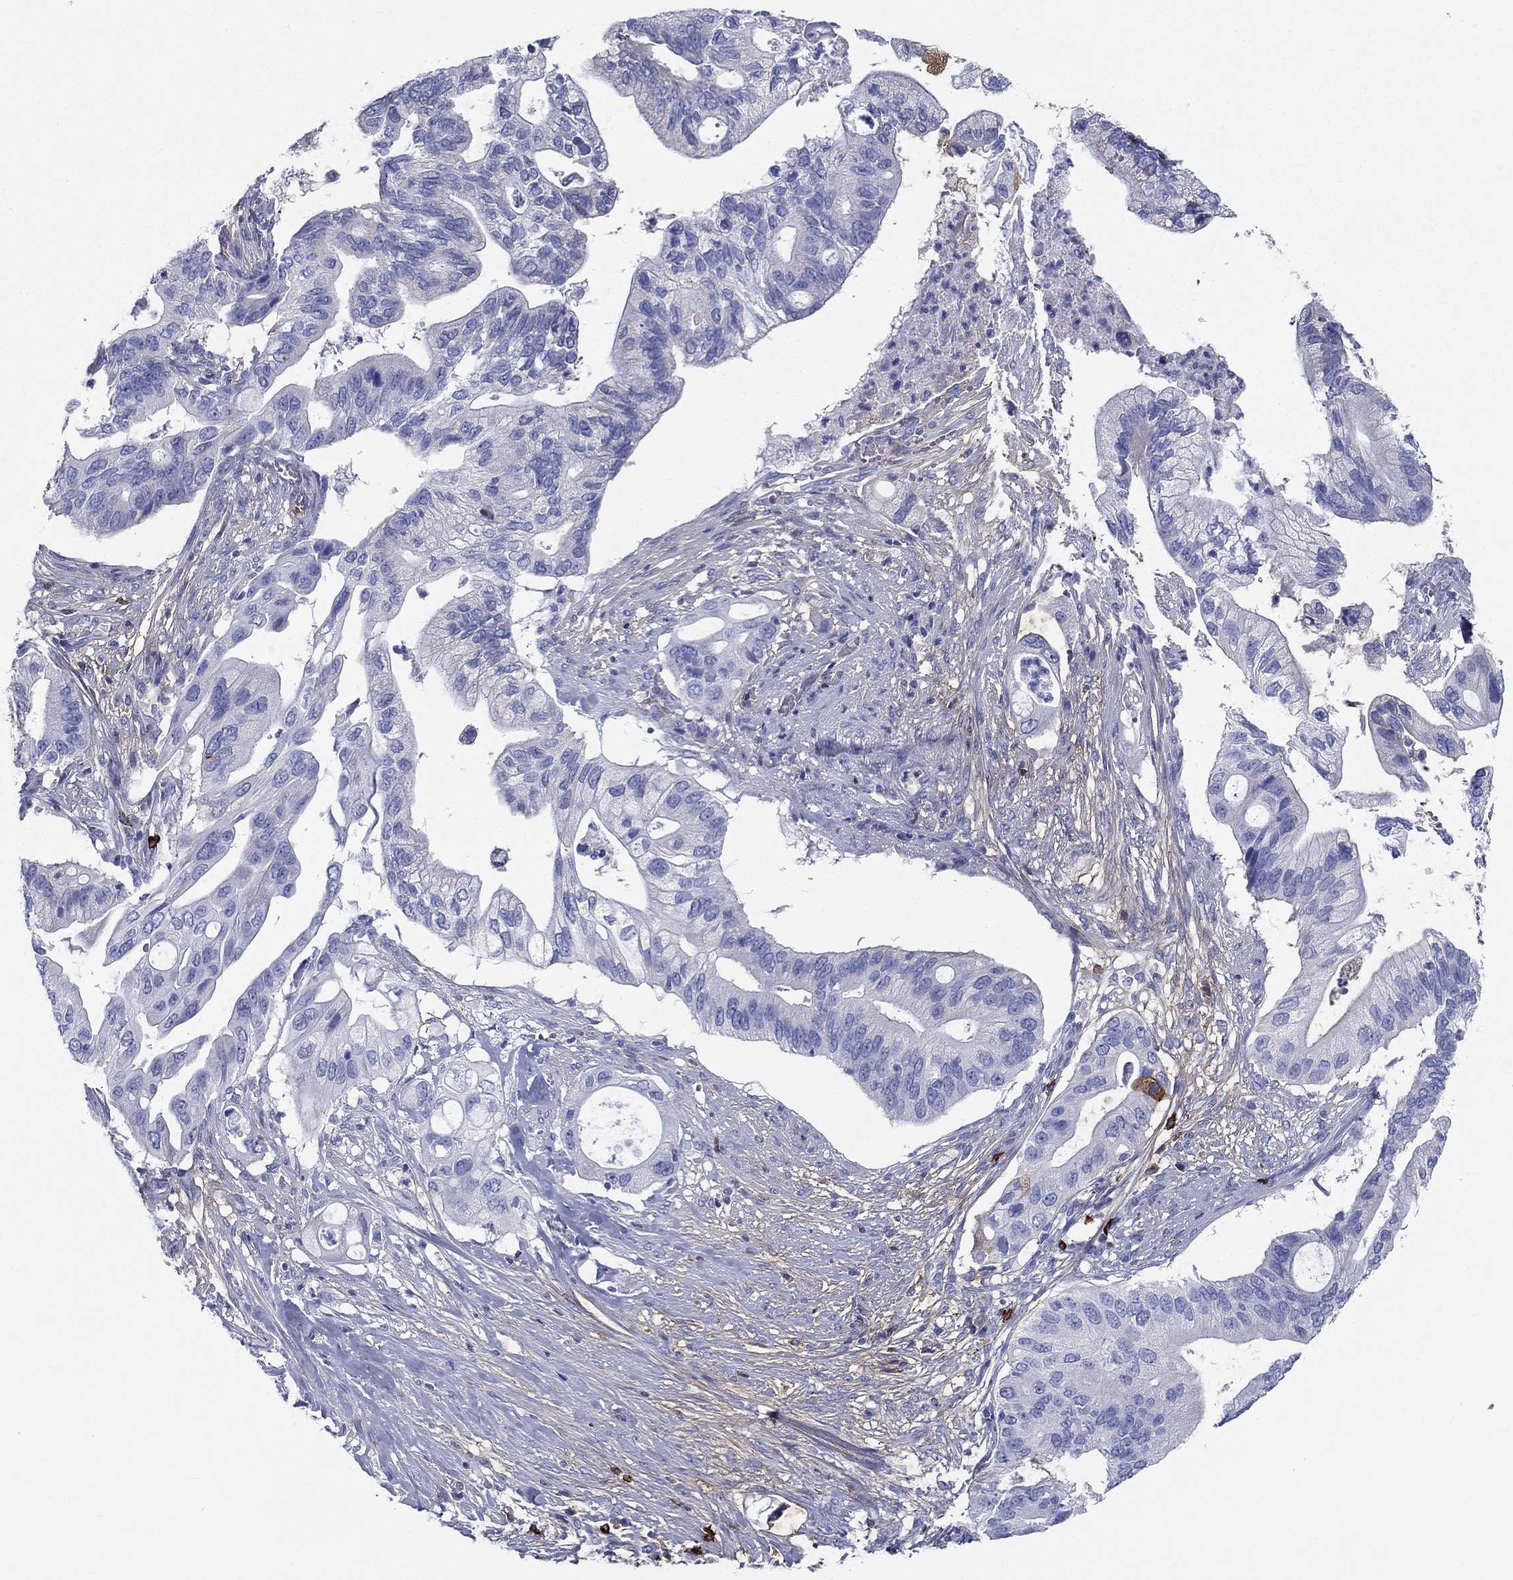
{"staining": {"intensity": "negative", "quantity": "none", "location": "none"}, "tissue": "pancreatic cancer", "cell_type": "Tumor cells", "image_type": "cancer", "snomed": [{"axis": "morphology", "description": "Adenocarcinoma, NOS"}, {"axis": "topography", "description": "Pancreas"}], "caption": "A high-resolution photomicrograph shows immunohistochemistry (IHC) staining of adenocarcinoma (pancreatic), which exhibits no significant positivity in tumor cells. Brightfield microscopy of immunohistochemistry stained with DAB (brown) and hematoxylin (blue), captured at high magnification.", "gene": "CD40LG", "patient": {"sex": "female", "age": 72}}